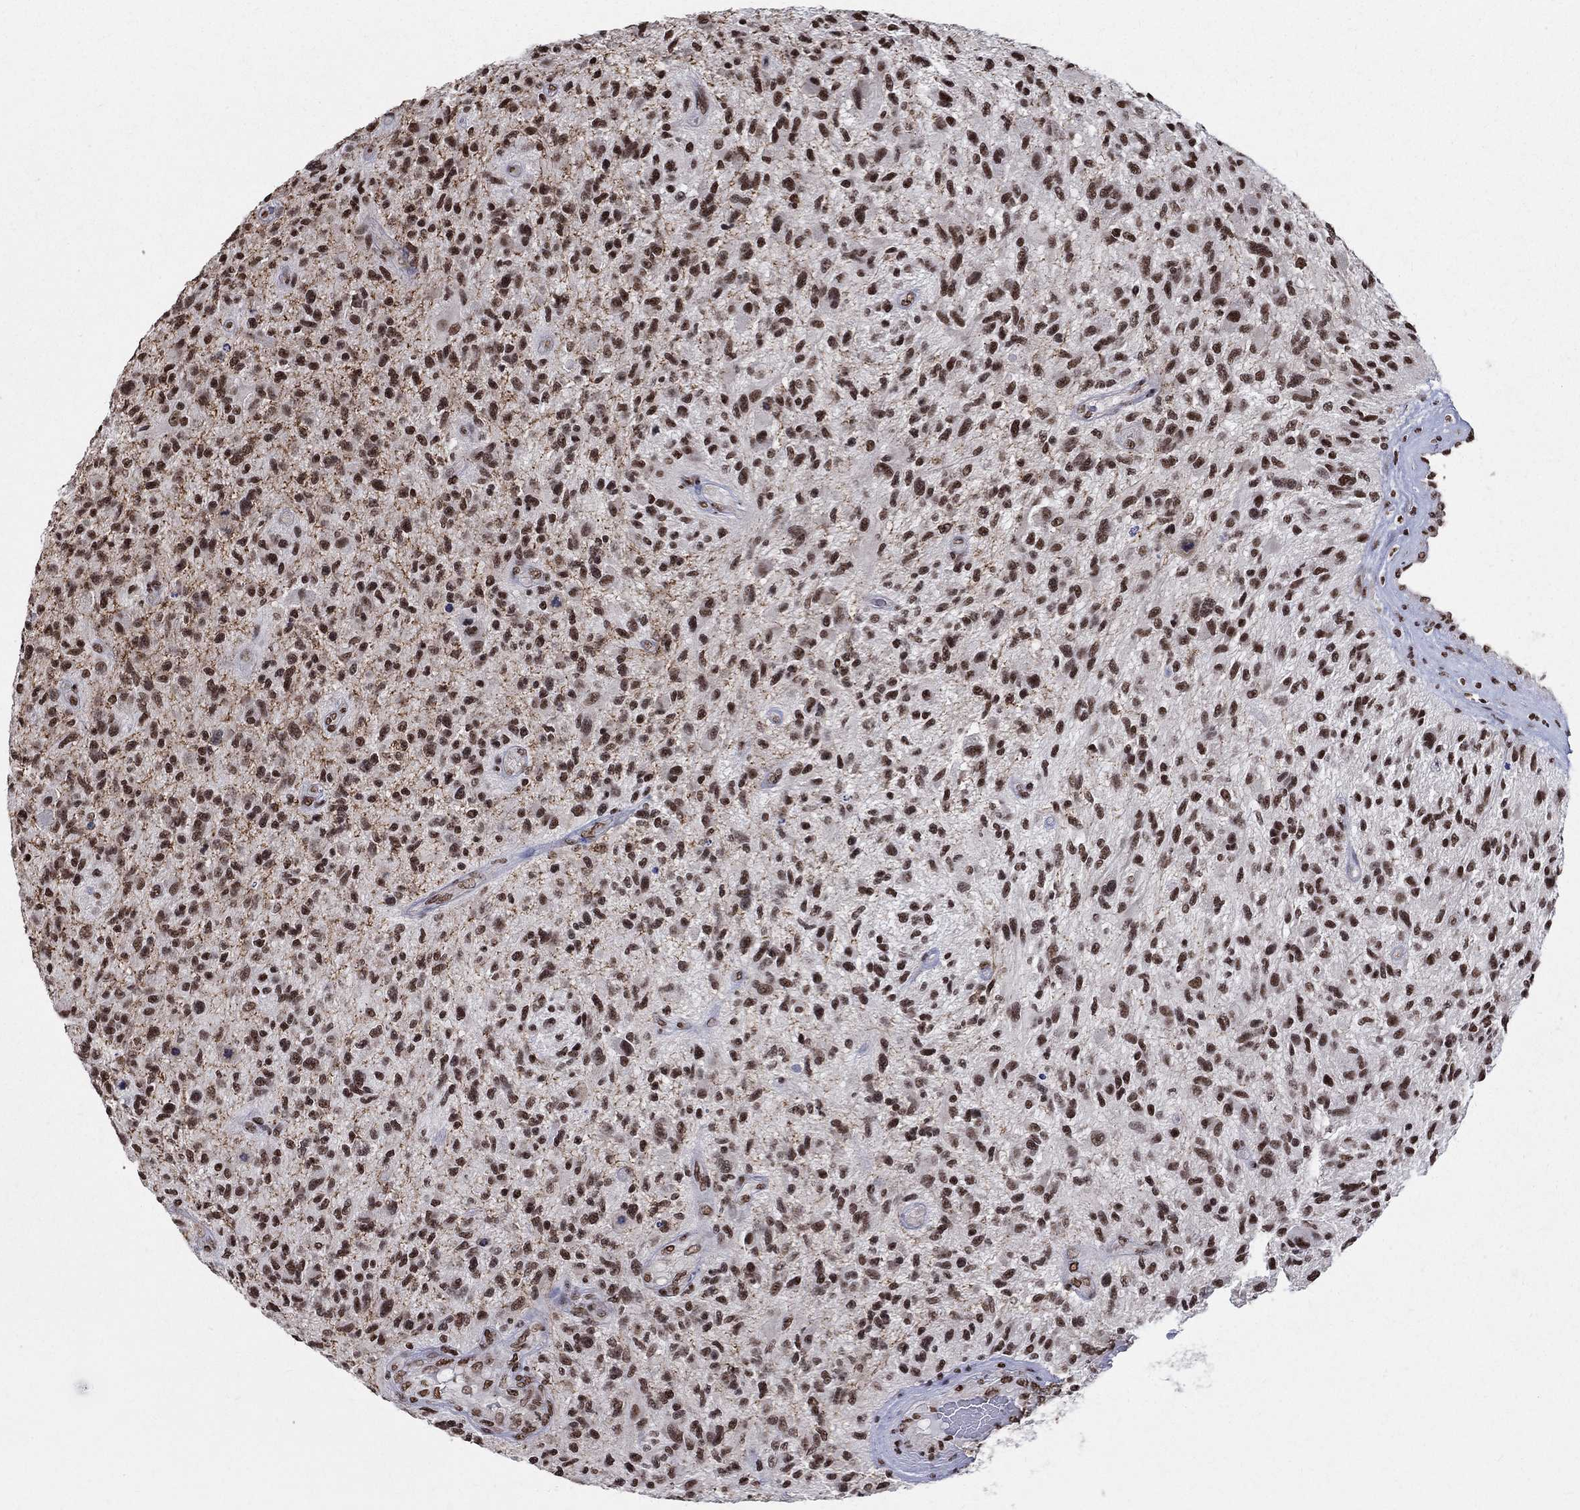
{"staining": {"intensity": "strong", "quantity": "25%-75%", "location": "nuclear"}, "tissue": "glioma", "cell_type": "Tumor cells", "image_type": "cancer", "snomed": [{"axis": "morphology", "description": "Glioma, malignant, High grade"}, {"axis": "topography", "description": "Brain"}], "caption": "Brown immunohistochemical staining in glioma shows strong nuclear staining in about 25%-75% of tumor cells.", "gene": "FBXO16", "patient": {"sex": "male", "age": 47}}